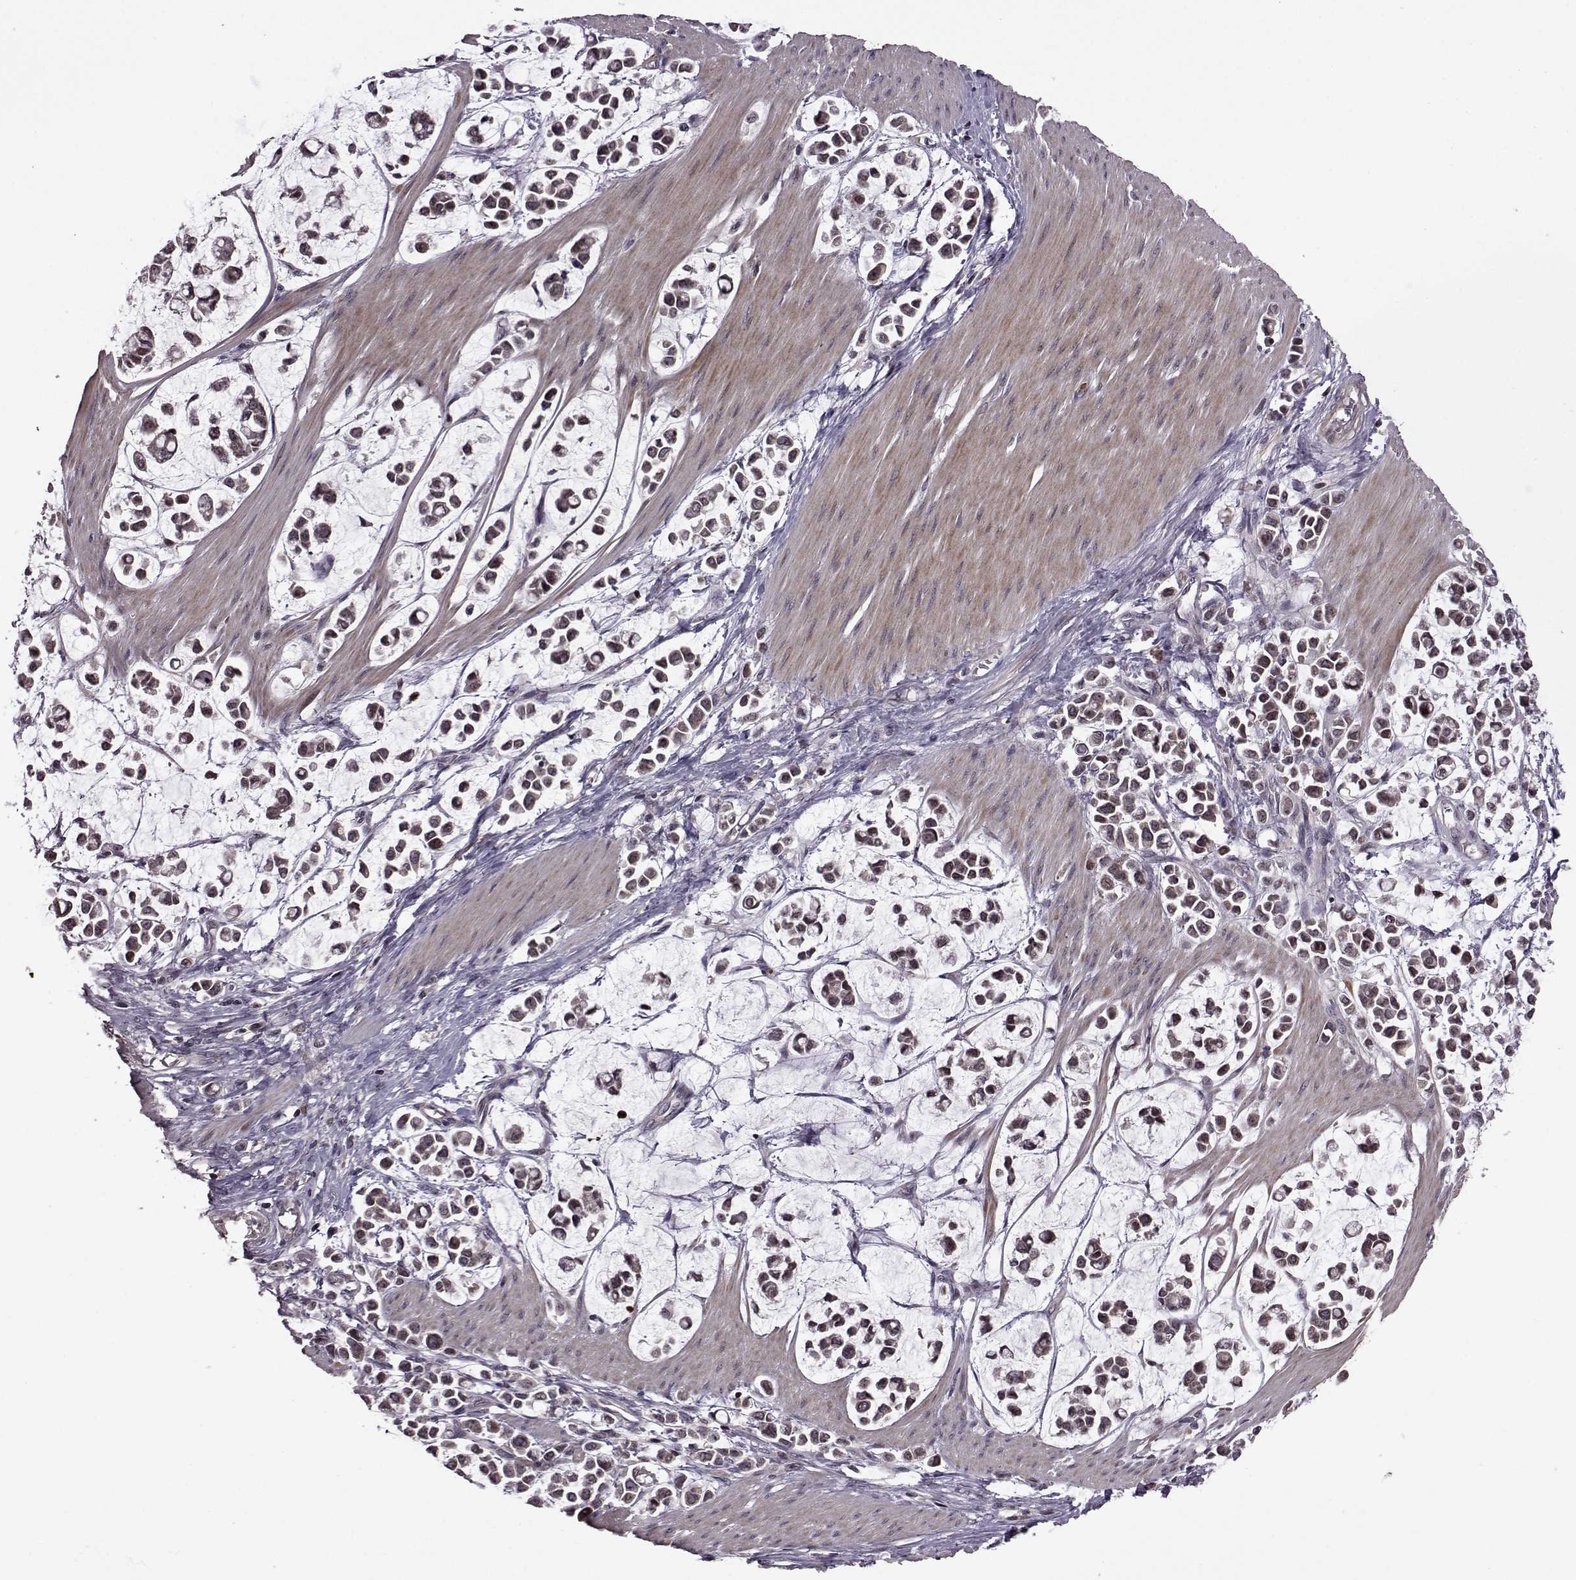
{"staining": {"intensity": "strong", "quantity": "25%-75%", "location": "cytoplasmic/membranous"}, "tissue": "stomach cancer", "cell_type": "Tumor cells", "image_type": "cancer", "snomed": [{"axis": "morphology", "description": "Adenocarcinoma, NOS"}, {"axis": "topography", "description": "Stomach"}], "caption": "Immunohistochemistry photomicrograph of human adenocarcinoma (stomach) stained for a protein (brown), which reveals high levels of strong cytoplasmic/membranous staining in approximately 25%-75% of tumor cells.", "gene": "TRMU", "patient": {"sex": "male", "age": 82}}